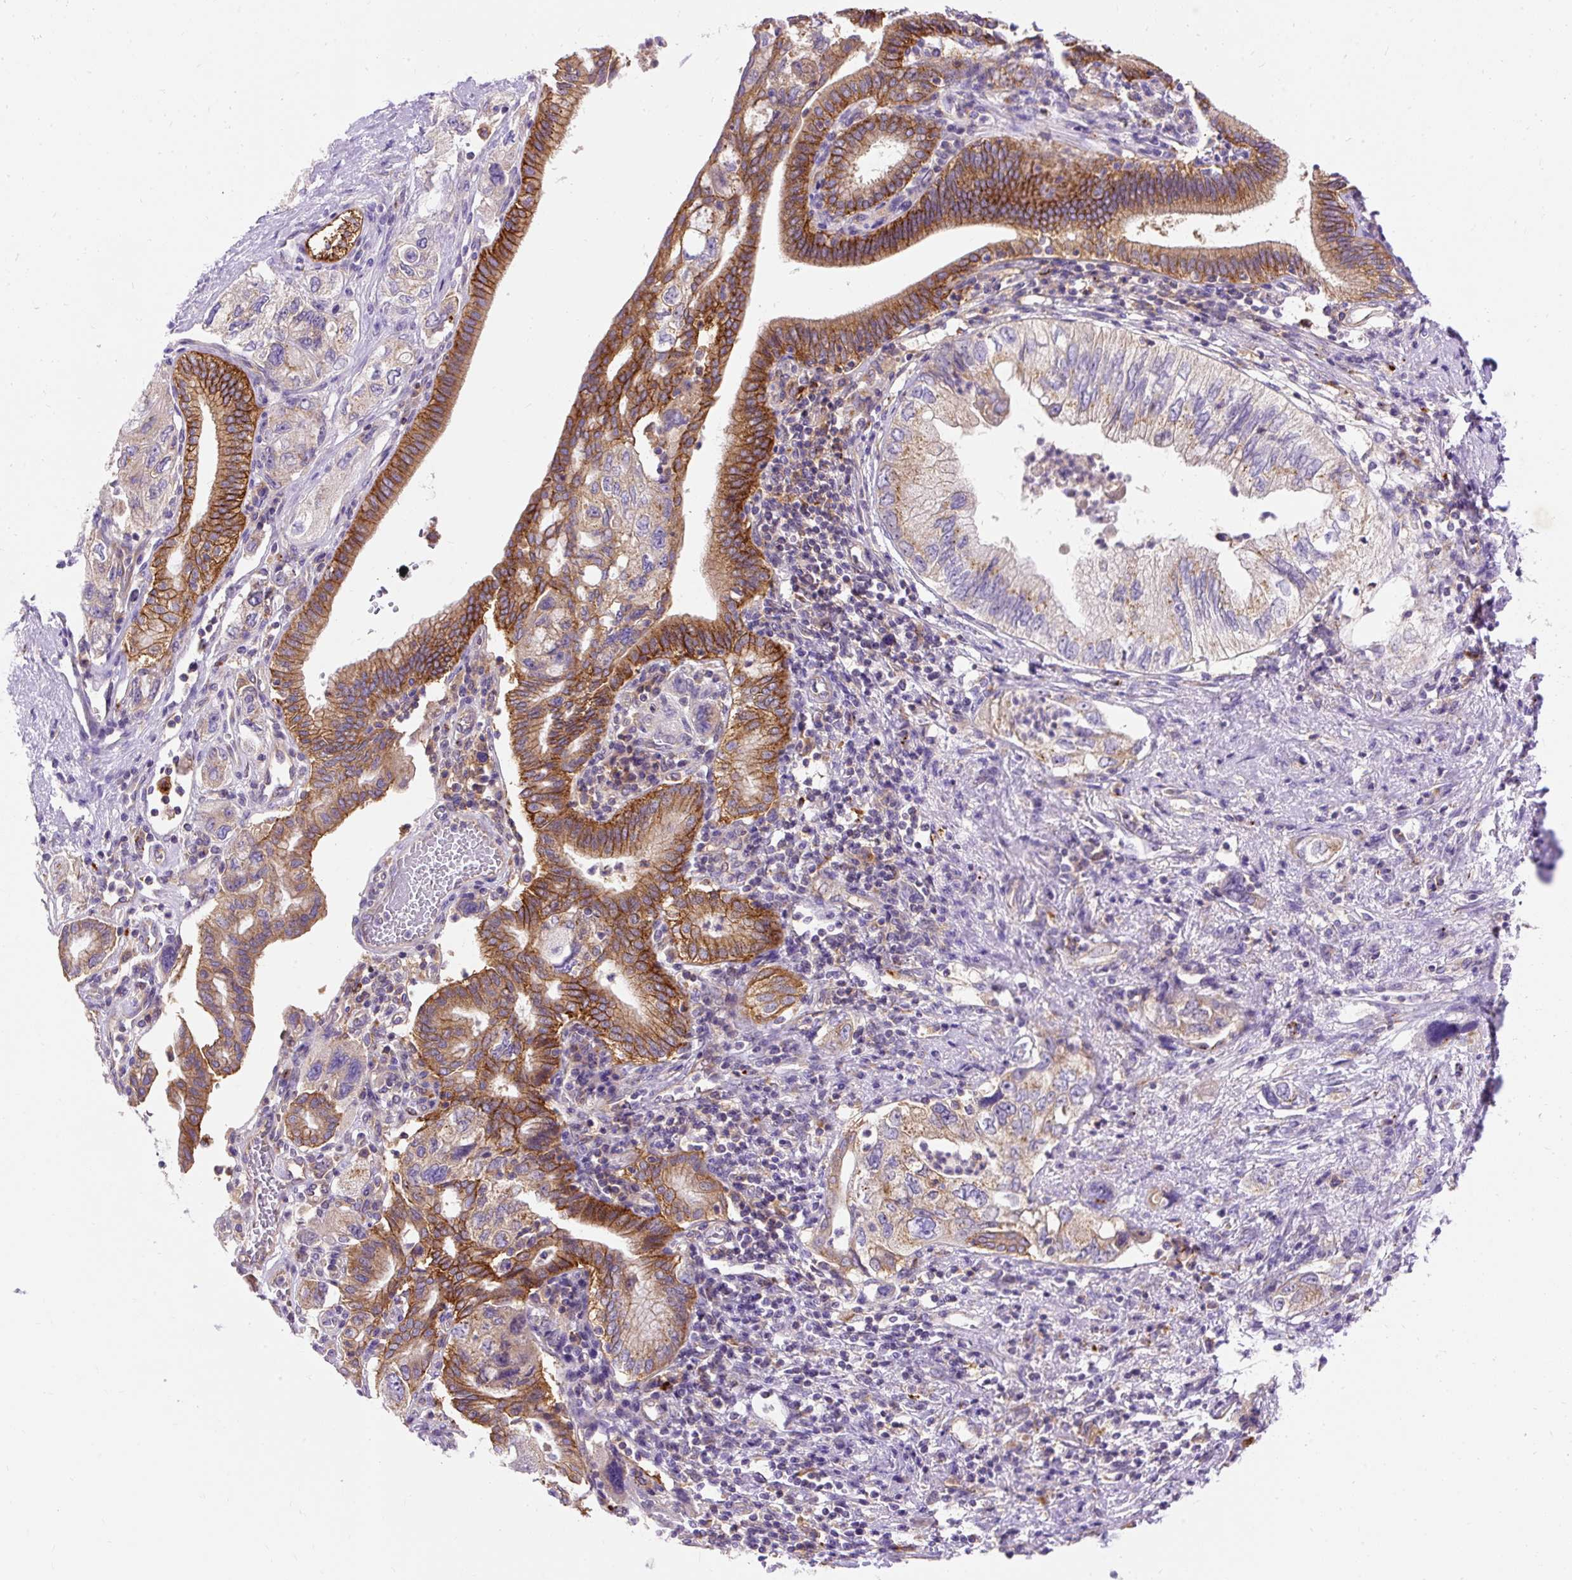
{"staining": {"intensity": "strong", "quantity": "25%-75%", "location": "cytoplasmic/membranous"}, "tissue": "pancreatic cancer", "cell_type": "Tumor cells", "image_type": "cancer", "snomed": [{"axis": "morphology", "description": "Adenocarcinoma, NOS"}, {"axis": "topography", "description": "Pancreas"}], "caption": "High-power microscopy captured an immunohistochemistry photomicrograph of pancreatic adenocarcinoma, revealing strong cytoplasmic/membranous positivity in approximately 25%-75% of tumor cells.", "gene": "OR4K15", "patient": {"sex": "female", "age": 73}}